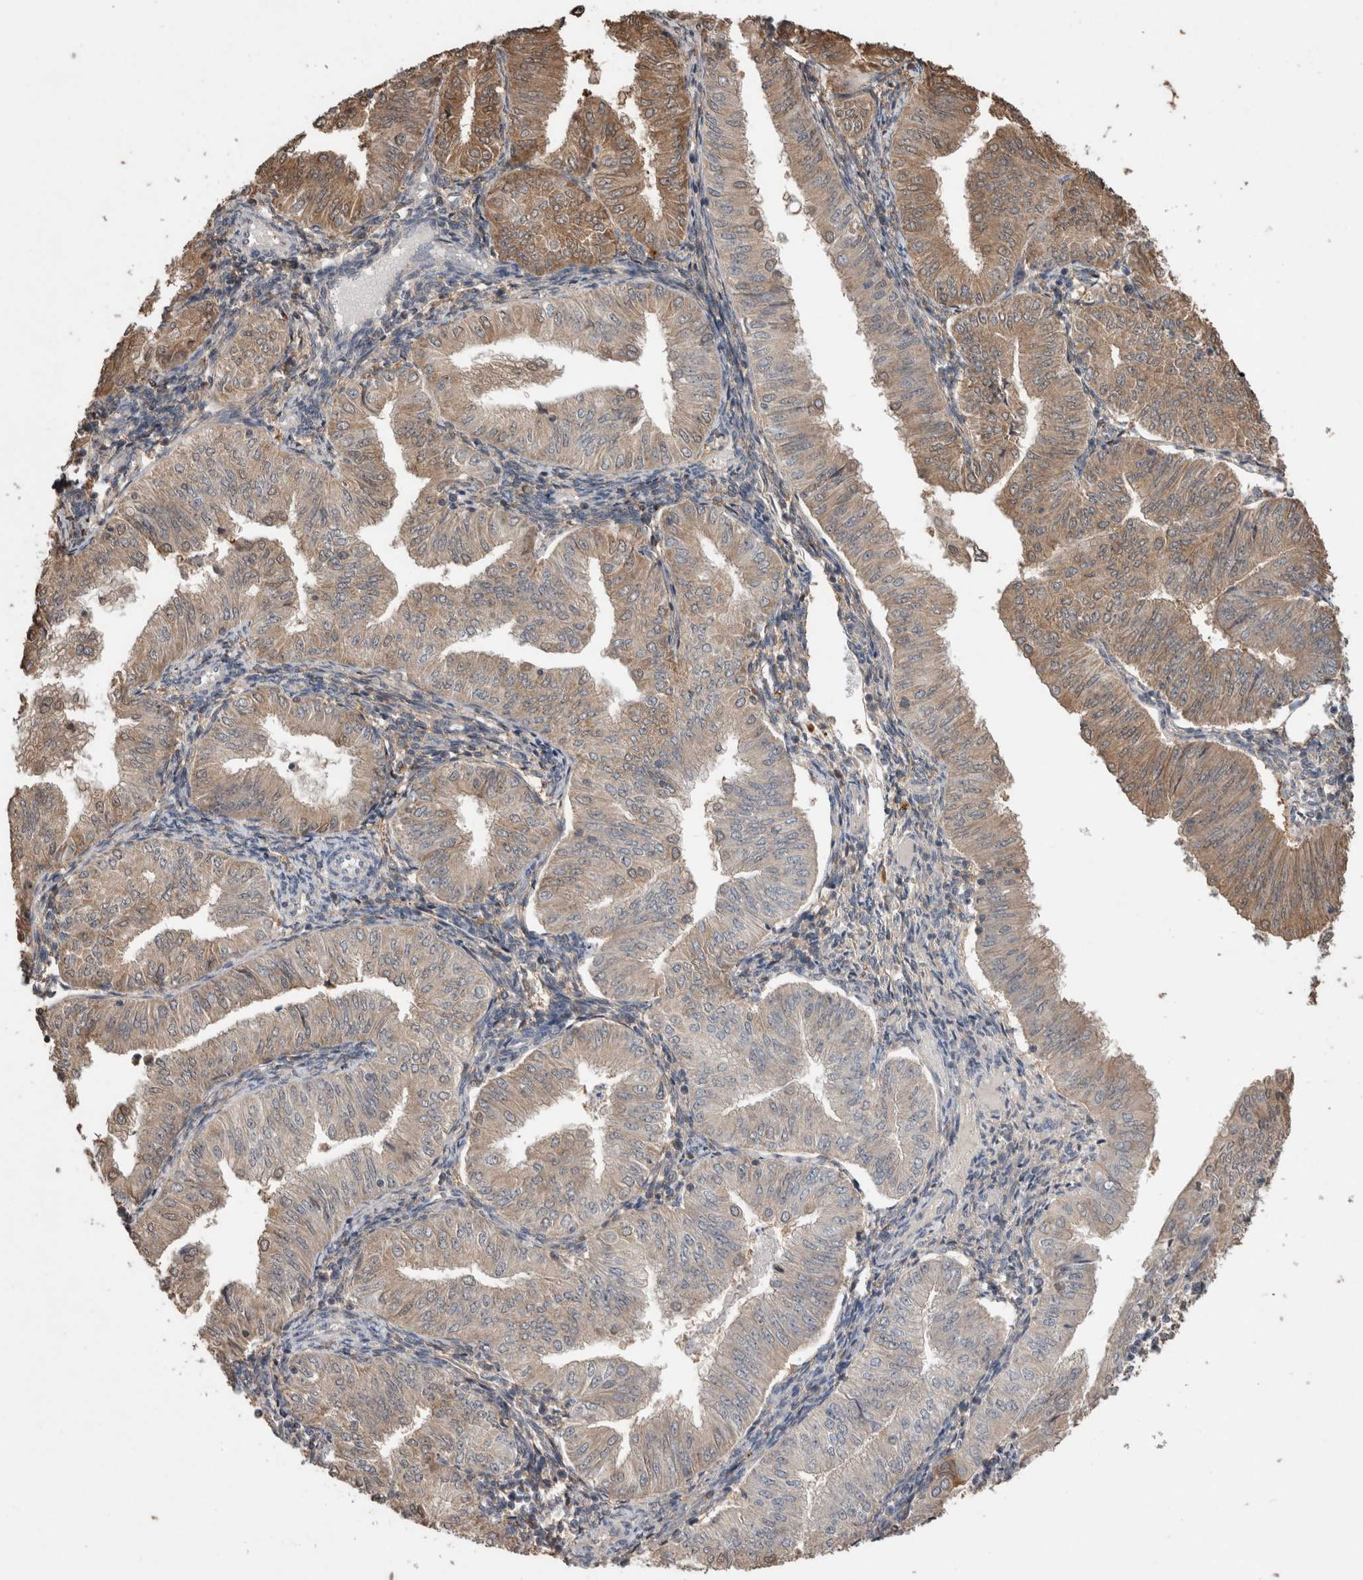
{"staining": {"intensity": "moderate", "quantity": "25%-75%", "location": "cytoplasmic/membranous"}, "tissue": "endometrial cancer", "cell_type": "Tumor cells", "image_type": "cancer", "snomed": [{"axis": "morphology", "description": "Normal tissue, NOS"}, {"axis": "morphology", "description": "Adenocarcinoma, NOS"}, {"axis": "topography", "description": "Endometrium"}], "caption": "Moderate cytoplasmic/membranous protein positivity is appreciated in approximately 25%-75% of tumor cells in adenocarcinoma (endometrial).", "gene": "TRIM5", "patient": {"sex": "female", "age": 53}}